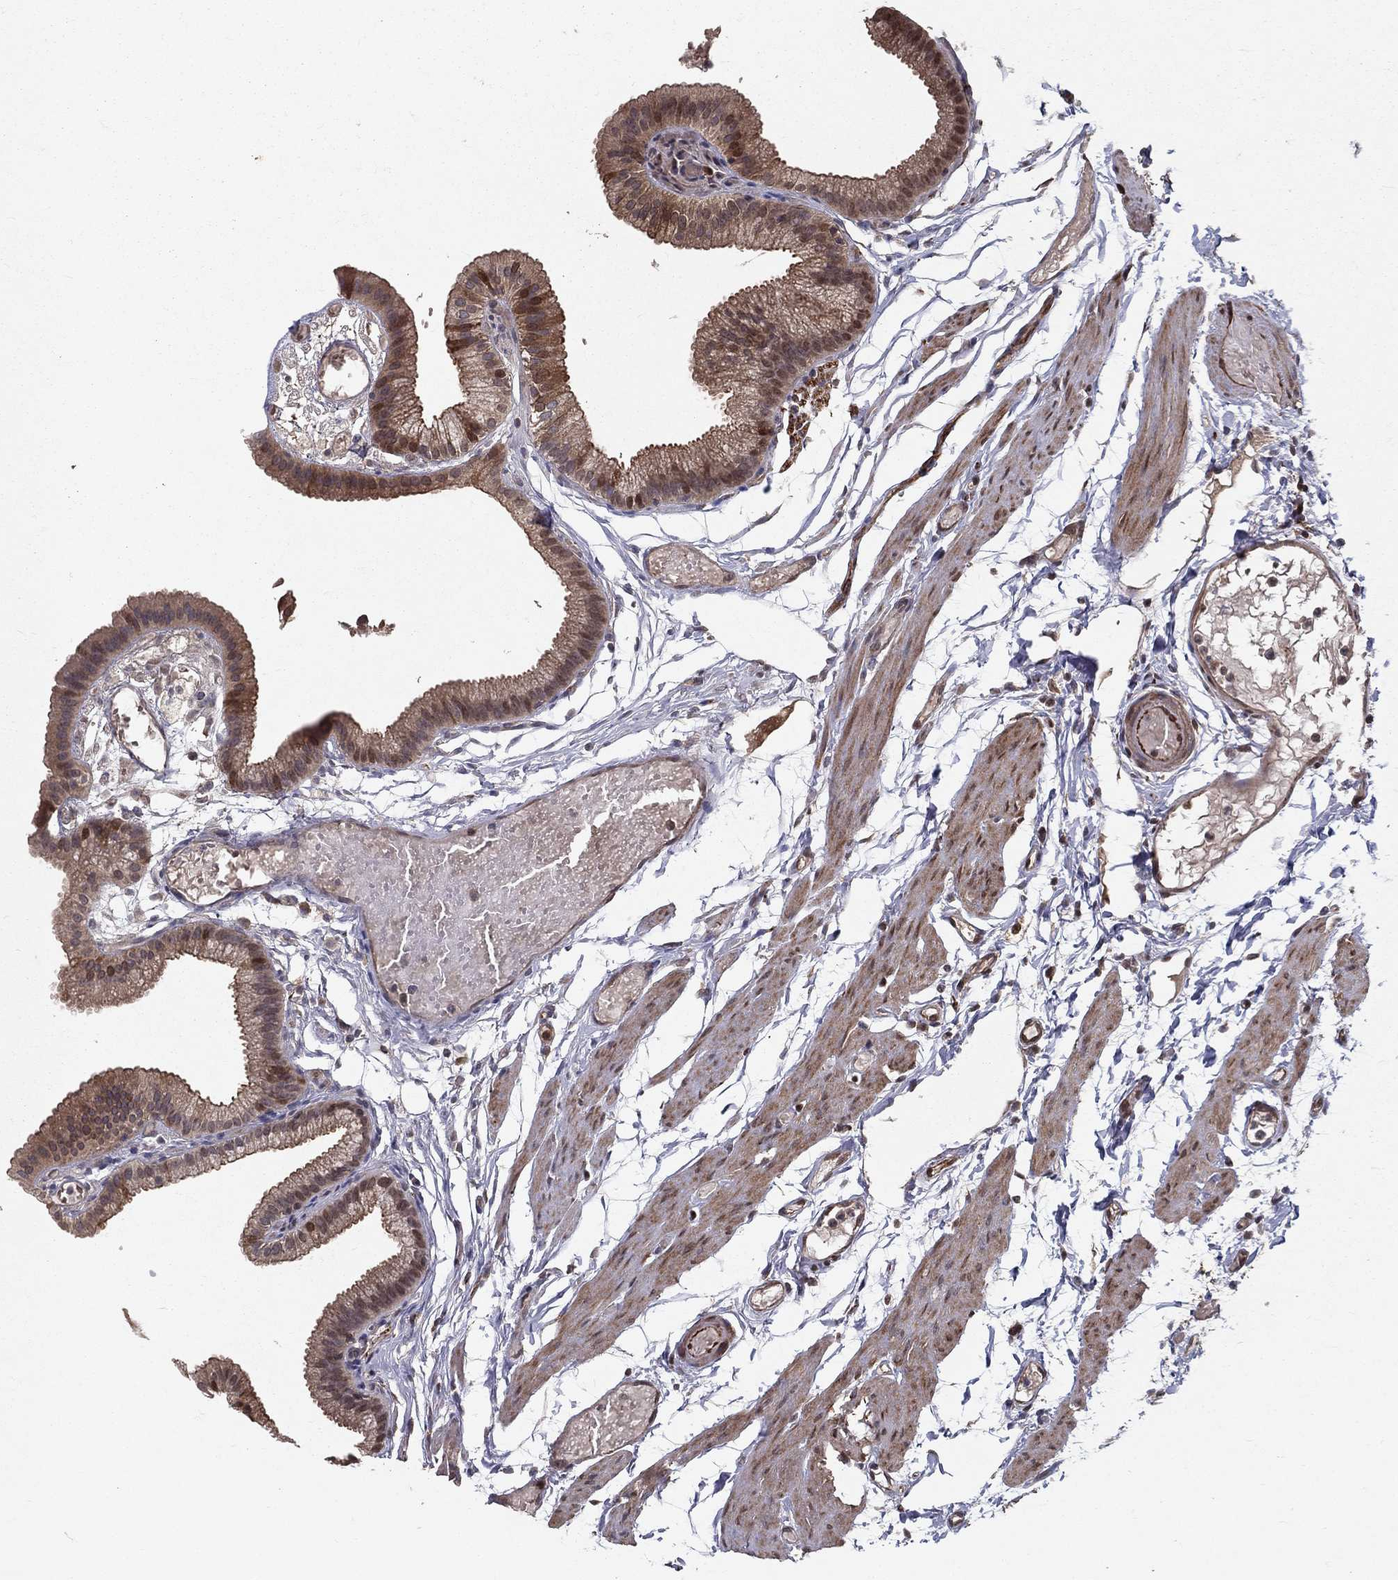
{"staining": {"intensity": "moderate", "quantity": "<25%", "location": "nuclear"}, "tissue": "gallbladder", "cell_type": "Glandular cells", "image_type": "normal", "snomed": [{"axis": "morphology", "description": "Normal tissue, NOS"}, {"axis": "topography", "description": "Gallbladder"}], "caption": "Moderate nuclear protein staining is present in approximately <25% of glandular cells in gallbladder.", "gene": "CERS2", "patient": {"sex": "female", "age": 45}}